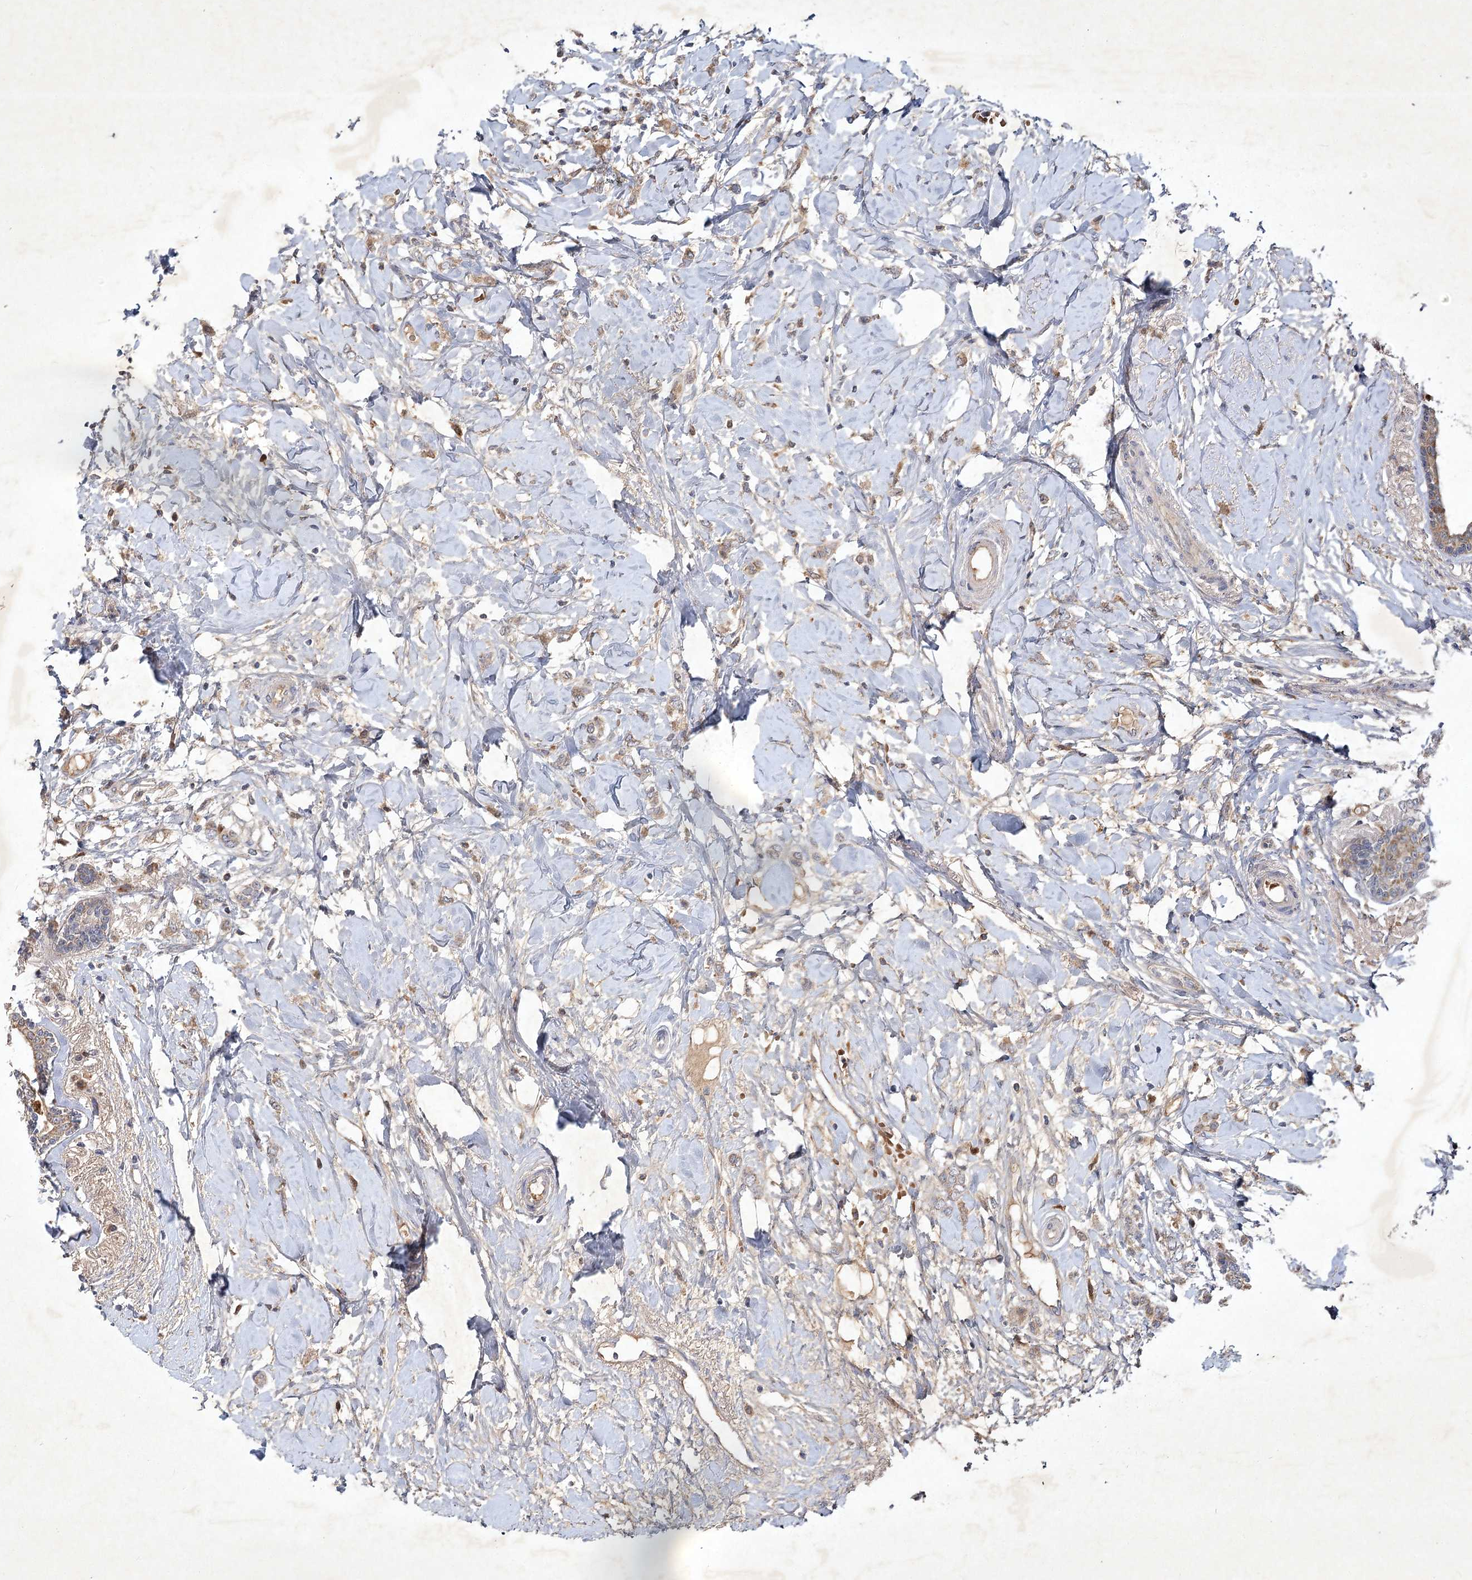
{"staining": {"intensity": "weak", "quantity": ">75%", "location": "cytoplasmic/membranous"}, "tissue": "breast cancer", "cell_type": "Tumor cells", "image_type": "cancer", "snomed": [{"axis": "morphology", "description": "Normal tissue, NOS"}, {"axis": "morphology", "description": "Lobular carcinoma"}, {"axis": "topography", "description": "Breast"}], "caption": "Breast lobular carcinoma stained with a brown dye displays weak cytoplasmic/membranous positive positivity in approximately >75% of tumor cells.", "gene": "PYROXD2", "patient": {"sex": "female", "age": 47}}